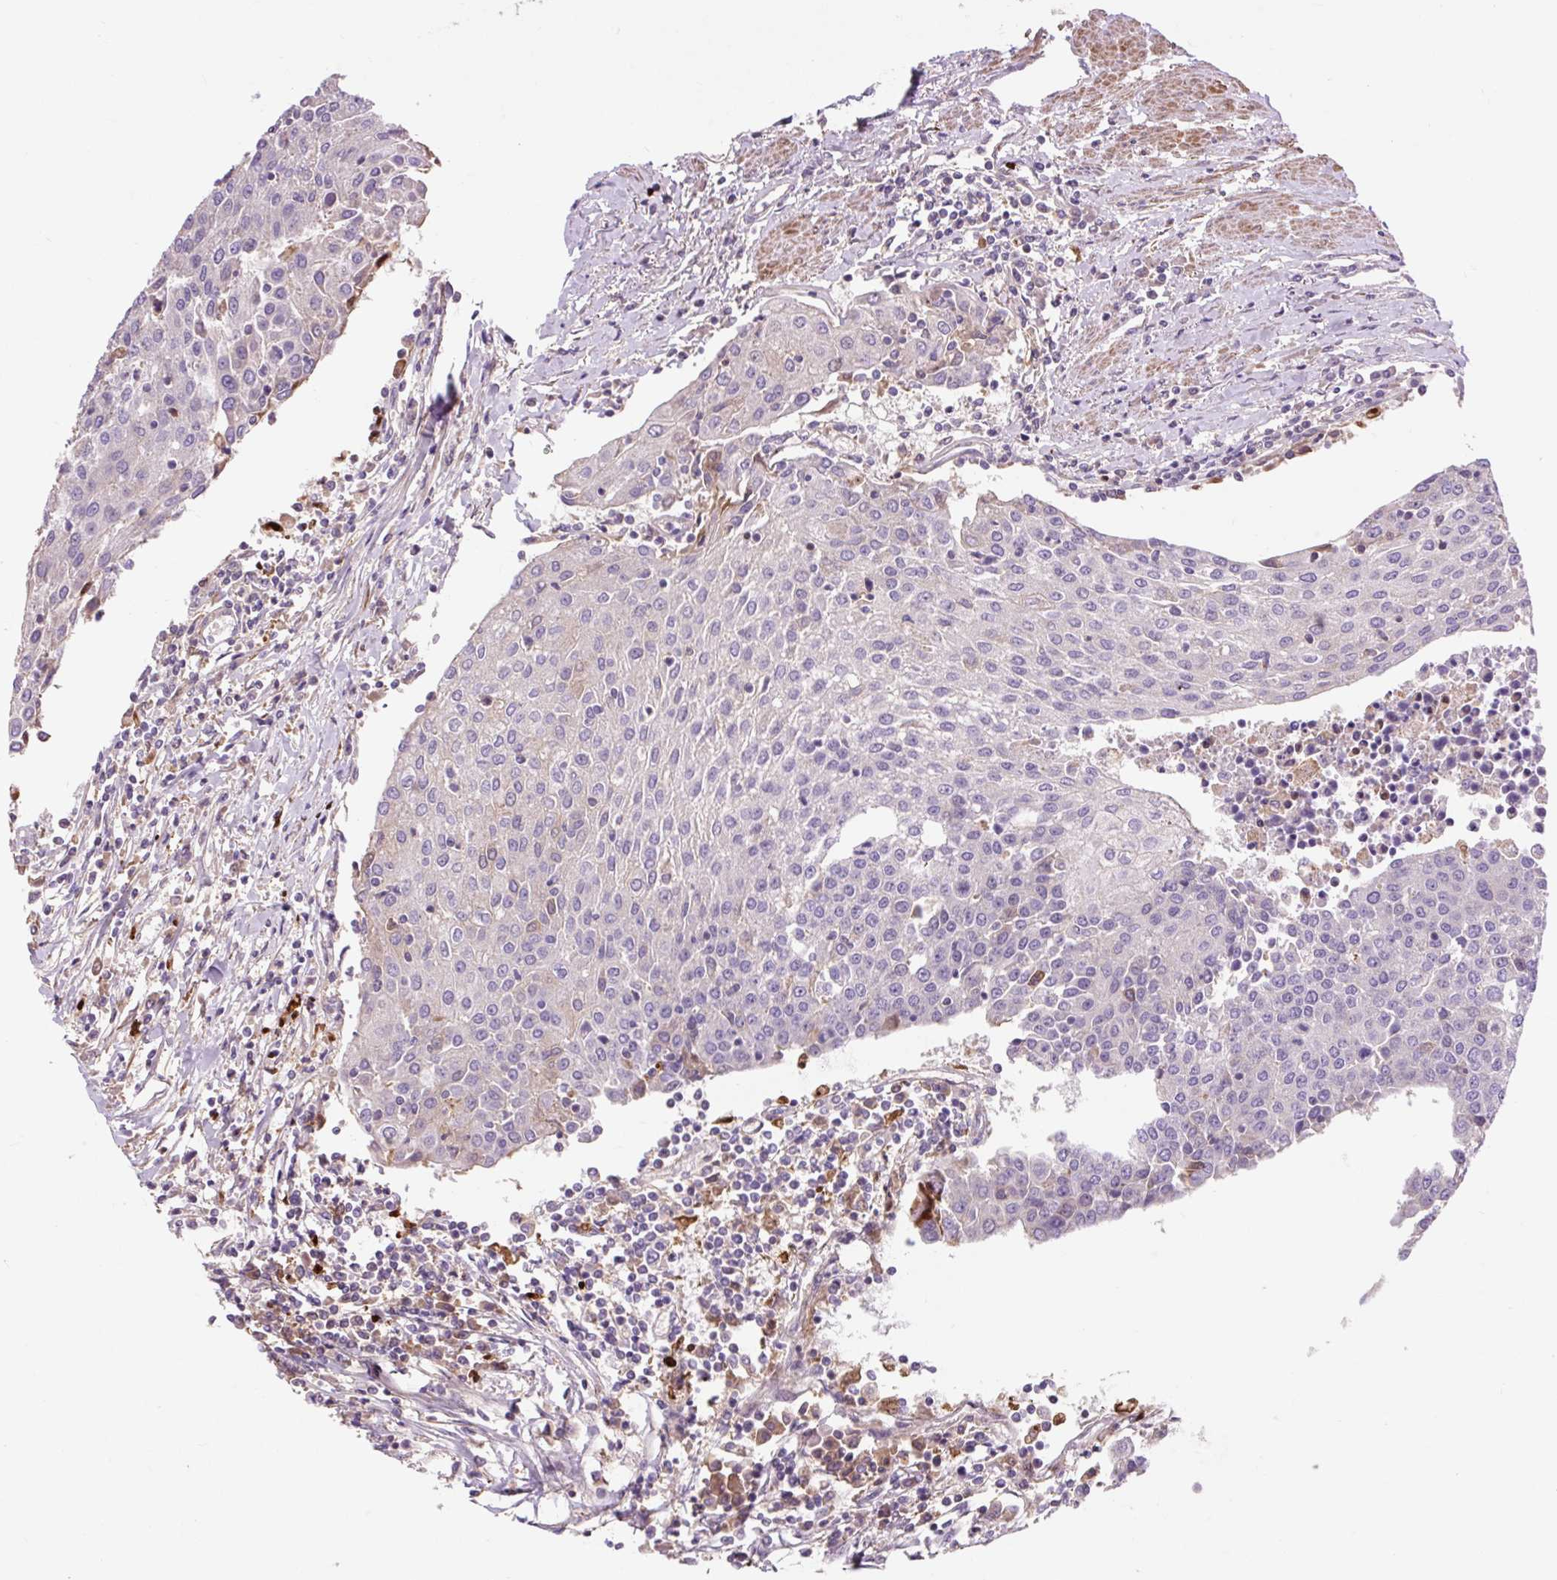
{"staining": {"intensity": "negative", "quantity": "none", "location": "none"}, "tissue": "urothelial cancer", "cell_type": "Tumor cells", "image_type": "cancer", "snomed": [{"axis": "morphology", "description": "Urothelial carcinoma, High grade"}, {"axis": "topography", "description": "Urinary bladder"}], "caption": "An IHC image of urothelial carcinoma (high-grade) is shown. There is no staining in tumor cells of urothelial carcinoma (high-grade).", "gene": "PRIMPOL", "patient": {"sex": "female", "age": 85}}